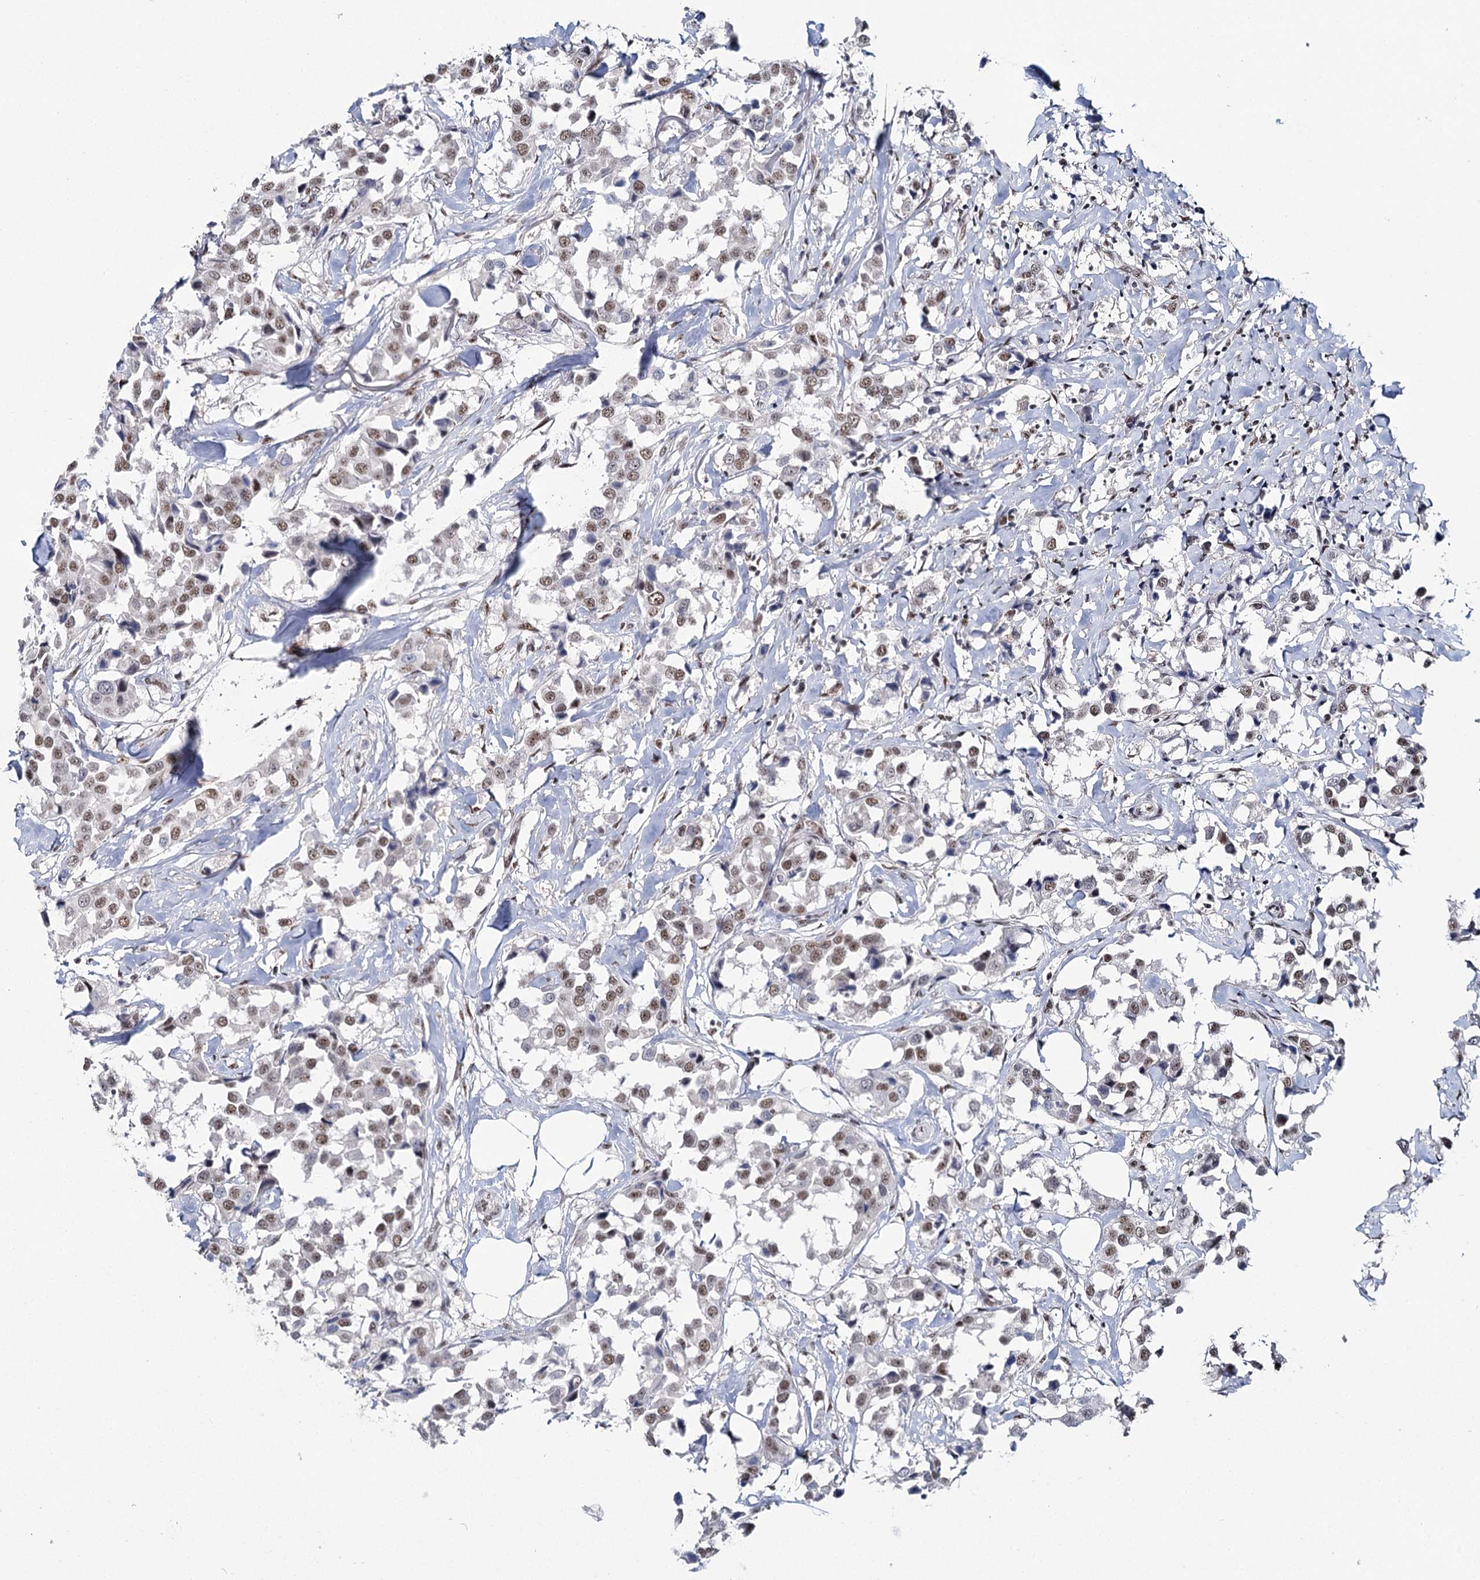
{"staining": {"intensity": "moderate", "quantity": ">75%", "location": "nuclear"}, "tissue": "breast cancer", "cell_type": "Tumor cells", "image_type": "cancer", "snomed": [{"axis": "morphology", "description": "Duct carcinoma"}, {"axis": "topography", "description": "Breast"}], "caption": "This is a micrograph of immunohistochemistry (IHC) staining of breast cancer, which shows moderate expression in the nuclear of tumor cells.", "gene": "SCAF8", "patient": {"sex": "female", "age": 80}}